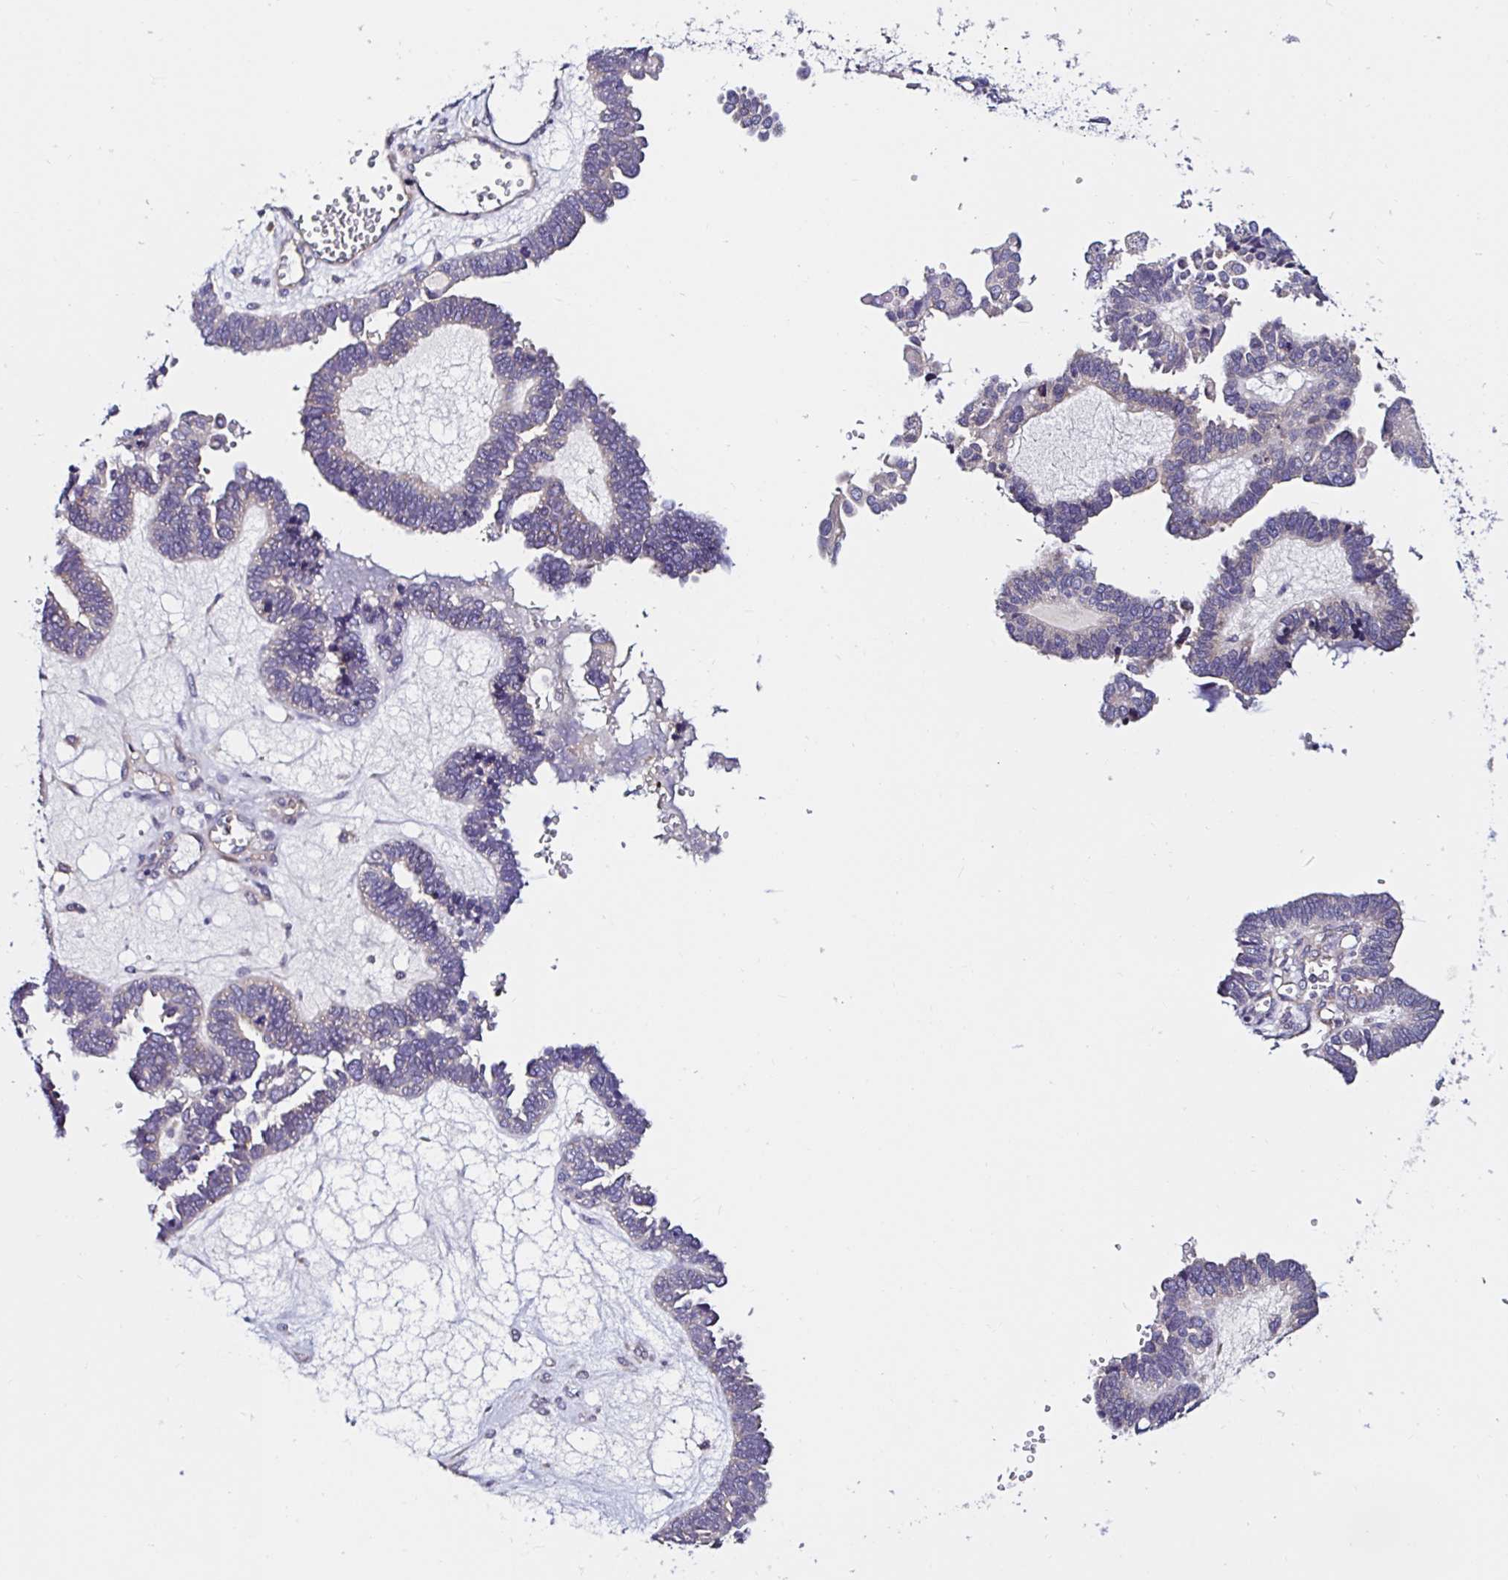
{"staining": {"intensity": "weak", "quantity": "25%-75%", "location": "cytoplasmic/membranous"}, "tissue": "ovarian cancer", "cell_type": "Tumor cells", "image_type": "cancer", "snomed": [{"axis": "morphology", "description": "Cystadenocarcinoma, serous, NOS"}, {"axis": "topography", "description": "Ovary"}], "caption": "The immunohistochemical stain labels weak cytoplasmic/membranous positivity in tumor cells of ovarian cancer tissue.", "gene": "VSIG2", "patient": {"sex": "female", "age": 51}}